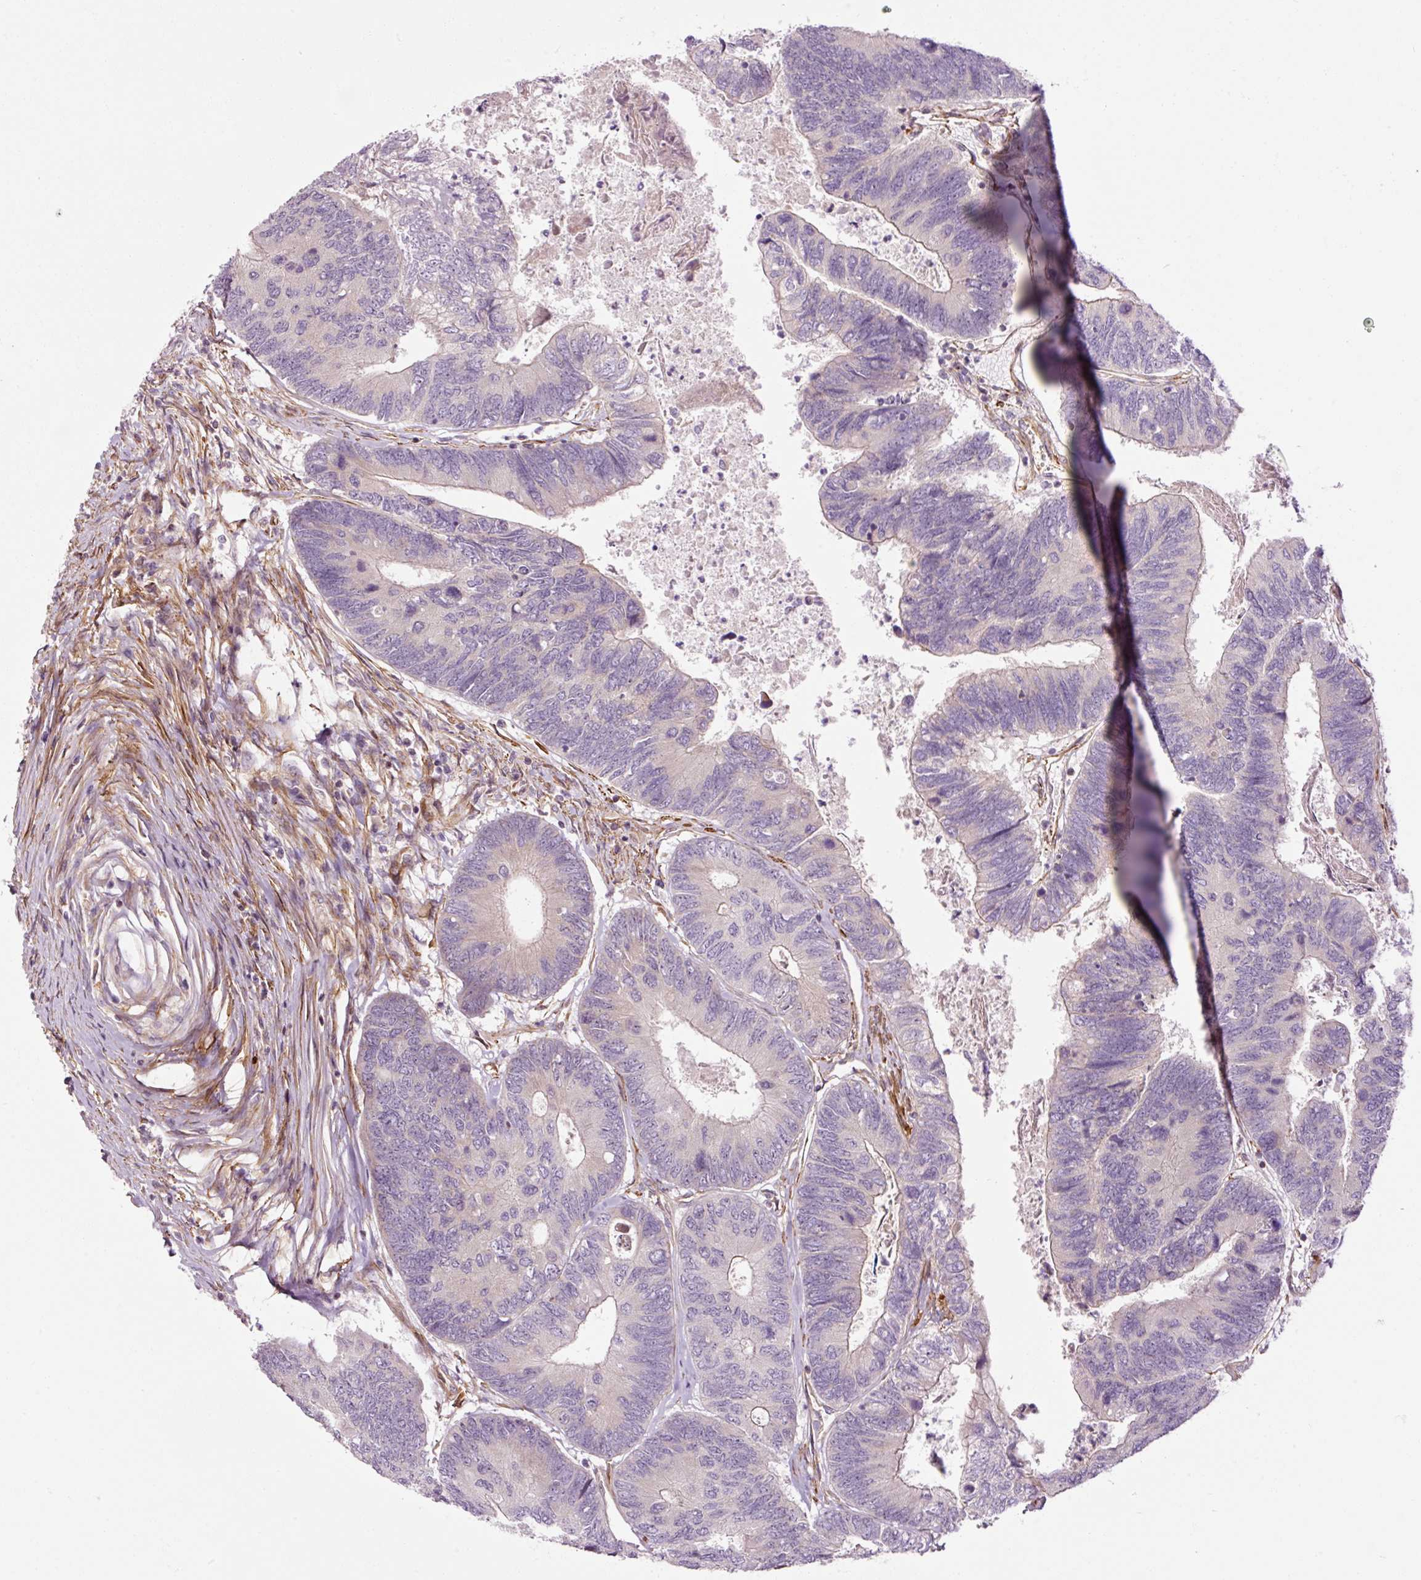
{"staining": {"intensity": "negative", "quantity": "none", "location": "none"}, "tissue": "colorectal cancer", "cell_type": "Tumor cells", "image_type": "cancer", "snomed": [{"axis": "morphology", "description": "Adenocarcinoma, NOS"}, {"axis": "topography", "description": "Colon"}], "caption": "An image of colorectal adenocarcinoma stained for a protein shows no brown staining in tumor cells.", "gene": "ANKRD20A1", "patient": {"sex": "female", "age": 67}}